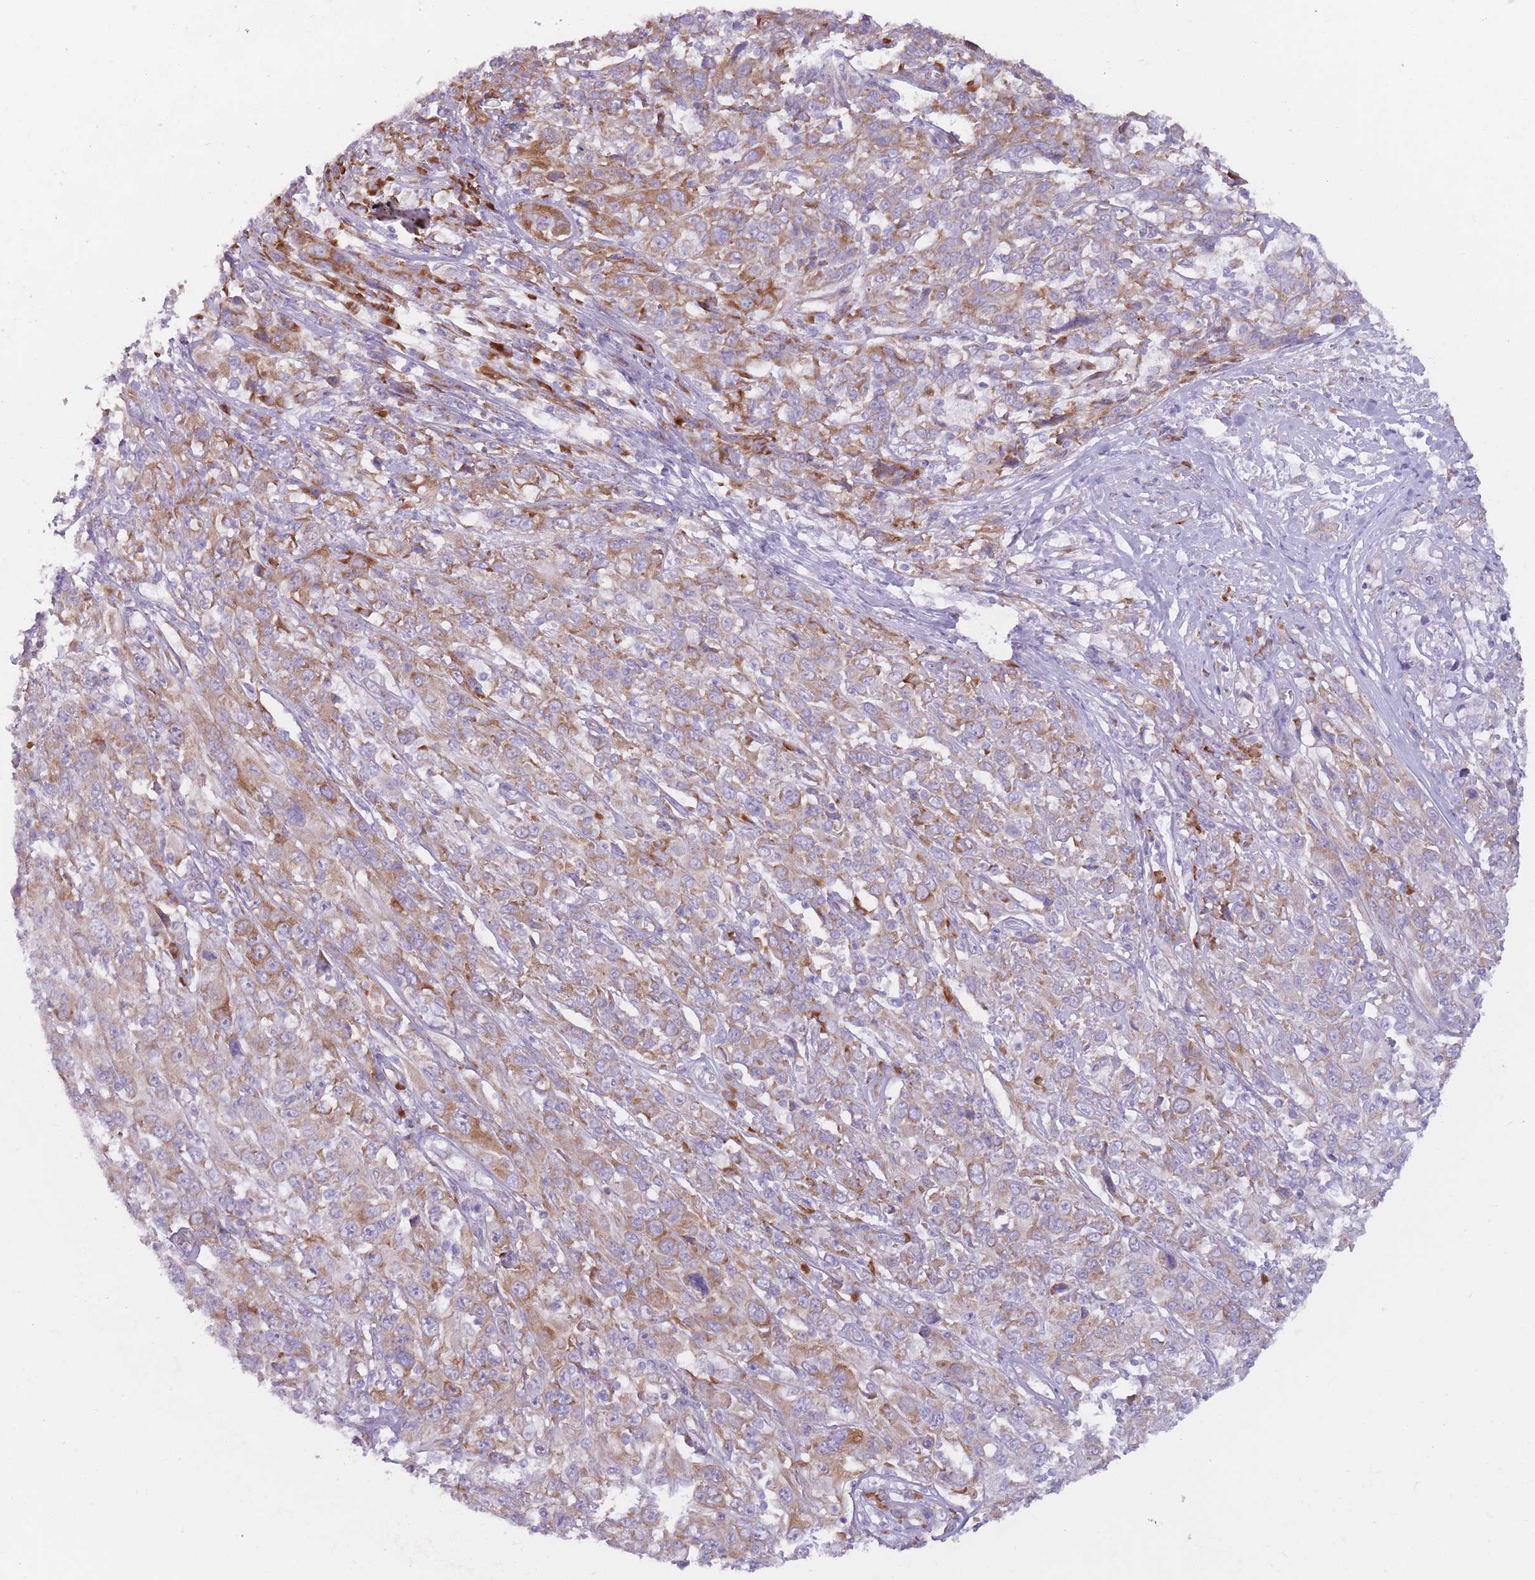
{"staining": {"intensity": "moderate", "quantity": "25%-75%", "location": "cytoplasmic/membranous"}, "tissue": "cervical cancer", "cell_type": "Tumor cells", "image_type": "cancer", "snomed": [{"axis": "morphology", "description": "Squamous cell carcinoma, NOS"}, {"axis": "topography", "description": "Cervix"}], "caption": "Cervical cancer (squamous cell carcinoma) stained with immunohistochemistry (IHC) demonstrates moderate cytoplasmic/membranous expression in about 25%-75% of tumor cells. Using DAB (3,3'-diaminobenzidine) (brown) and hematoxylin (blue) stains, captured at high magnification using brightfield microscopy.", "gene": "RPL18", "patient": {"sex": "female", "age": 46}}